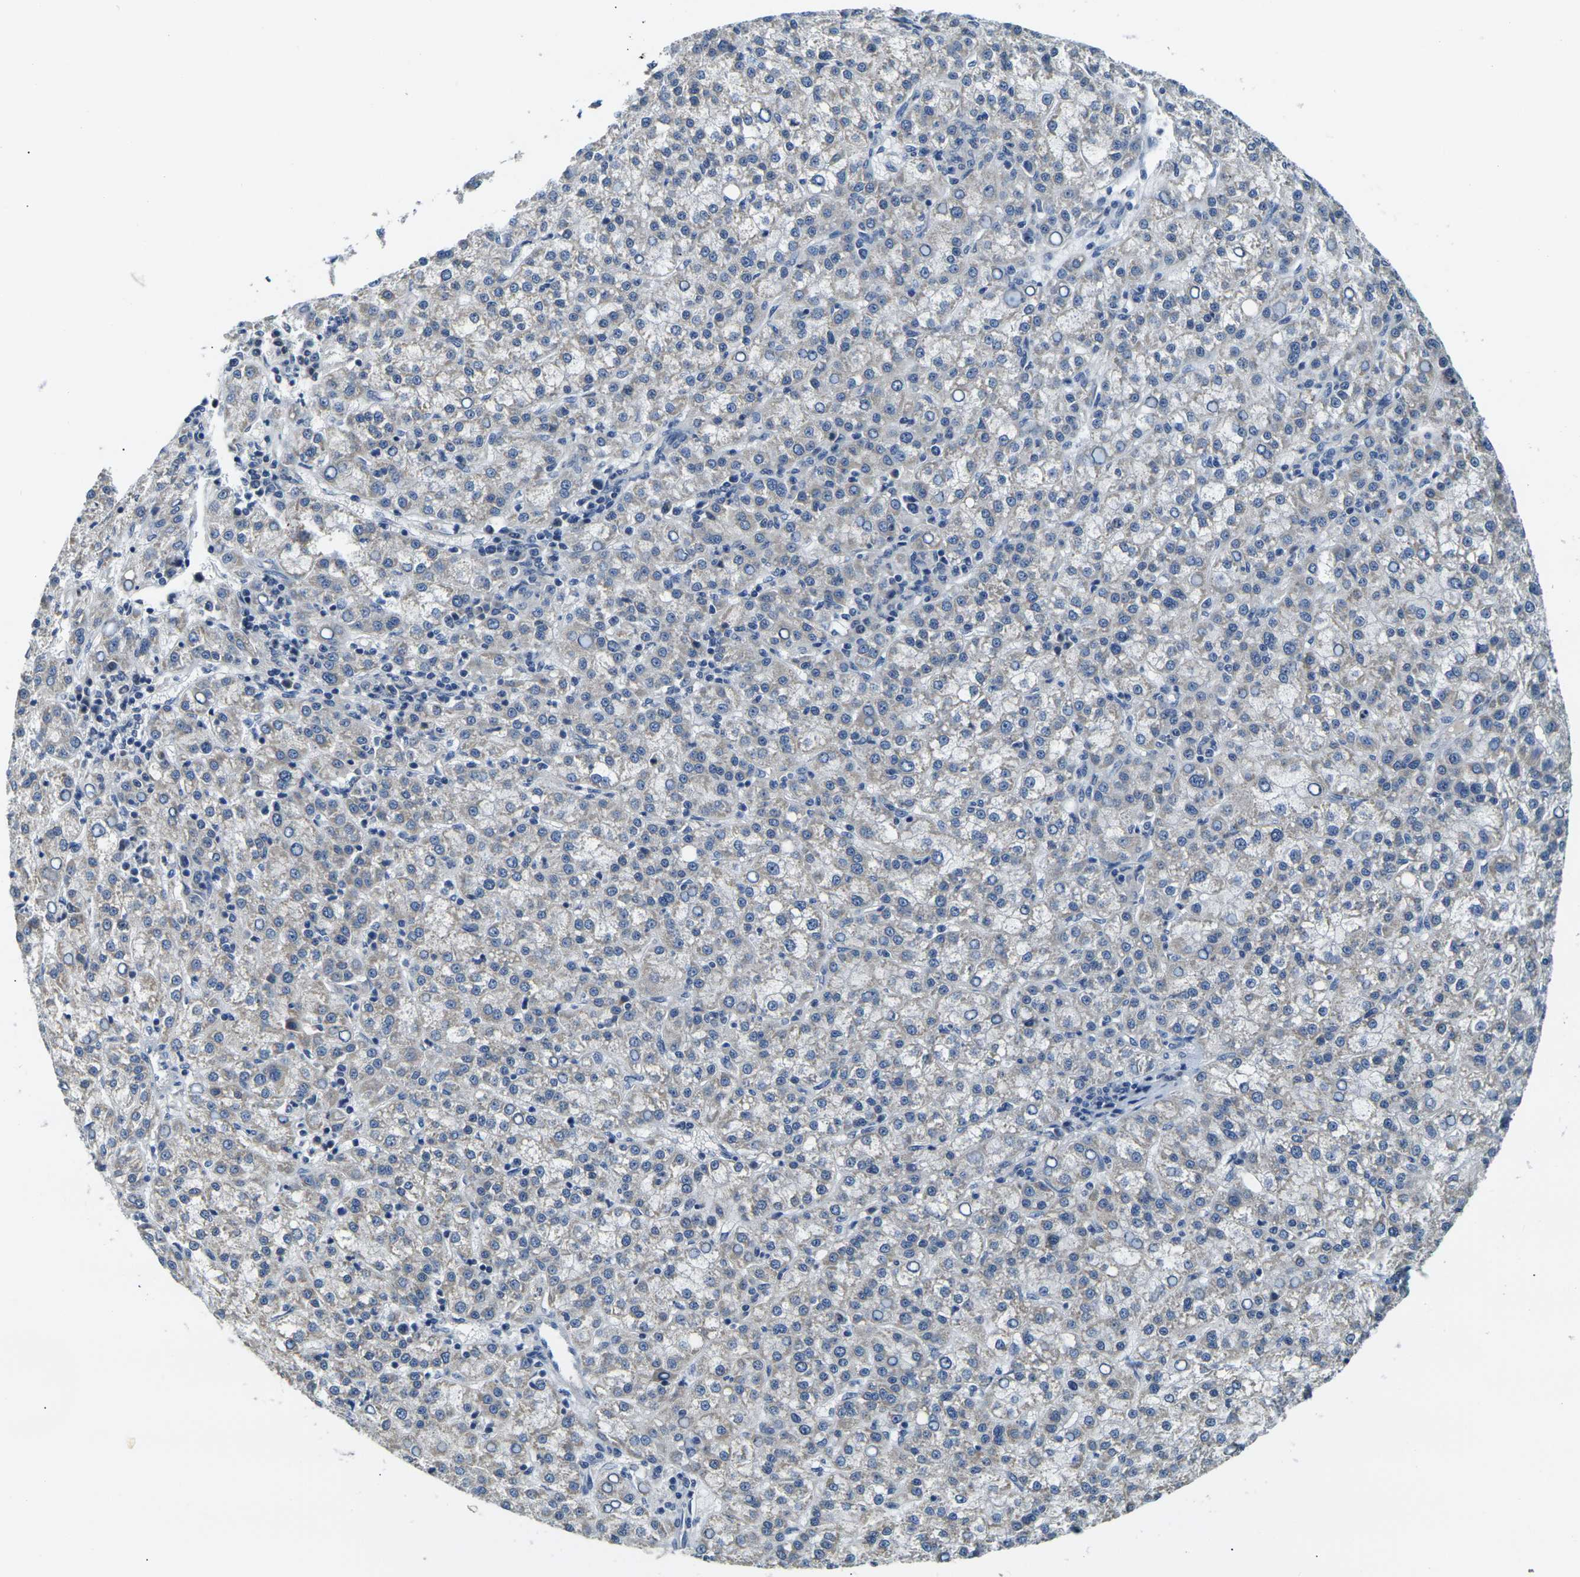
{"staining": {"intensity": "negative", "quantity": "none", "location": "none"}, "tissue": "liver cancer", "cell_type": "Tumor cells", "image_type": "cancer", "snomed": [{"axis": "morphology", "description": "Carcinoma, Hepatocellular, NOS"}, {"axis": "topography", "description": "Liver"}], "caption": "Tumor cells show no significant protein staining in liver cancer. (DAB immunohistochemistry, high magnification).", "gene": "SHISAL2B", "patient": {"sex": "female", "age": 58}}